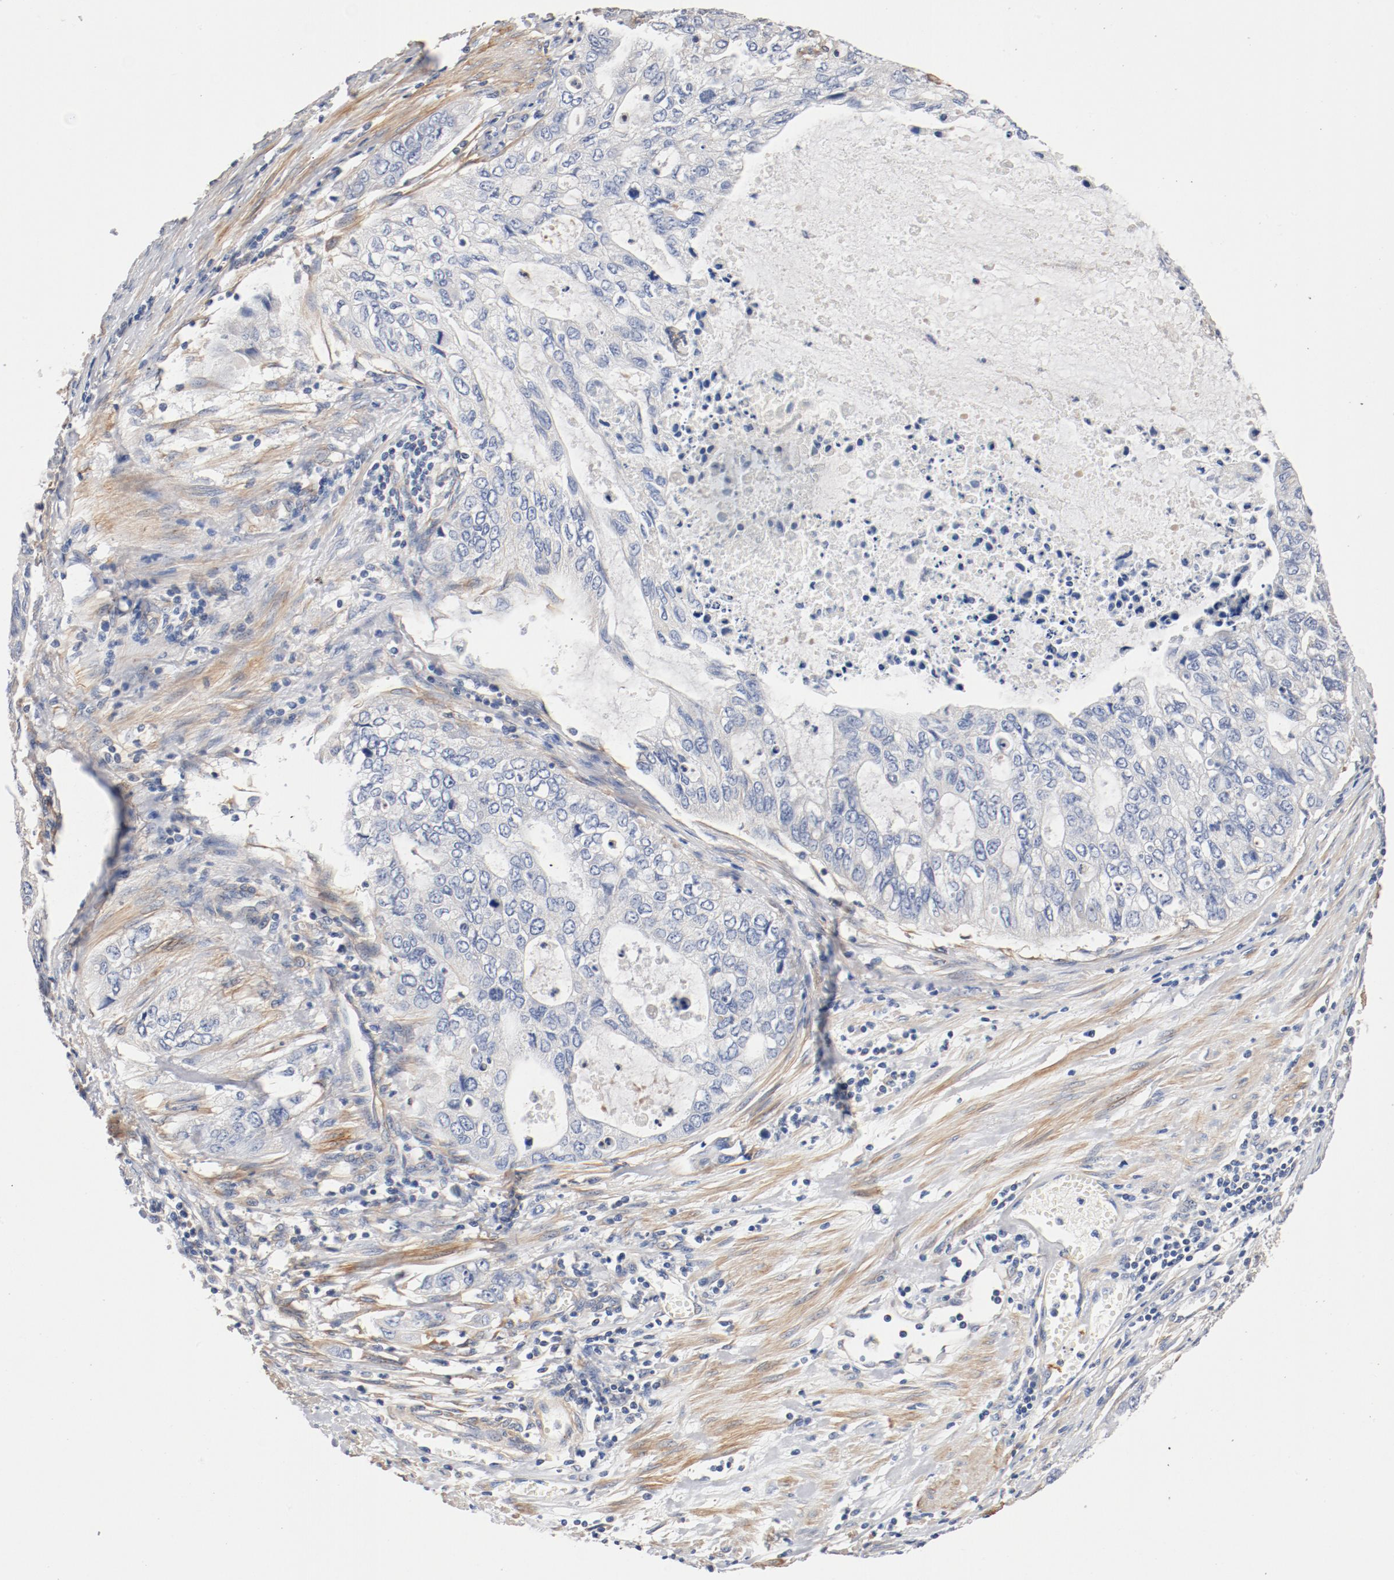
{"staining": {"intensity": "negative", "quantity": "none", "location": "none"}, "tissue": "stomach cancer", "cell_type": "Tumor cells", "image_type": "cancer", "snomed": [{"axis": "morphology", "description": "Adenocarcinoma, NOS"}, {"axis": "topography", "description": "Stomach, upper"}], "caption": "Protein analysis of stomach cancer reveals no significant staining in tumor cells.", "gene": "ILK", "patient": {"sex": "female", "age": 52}}